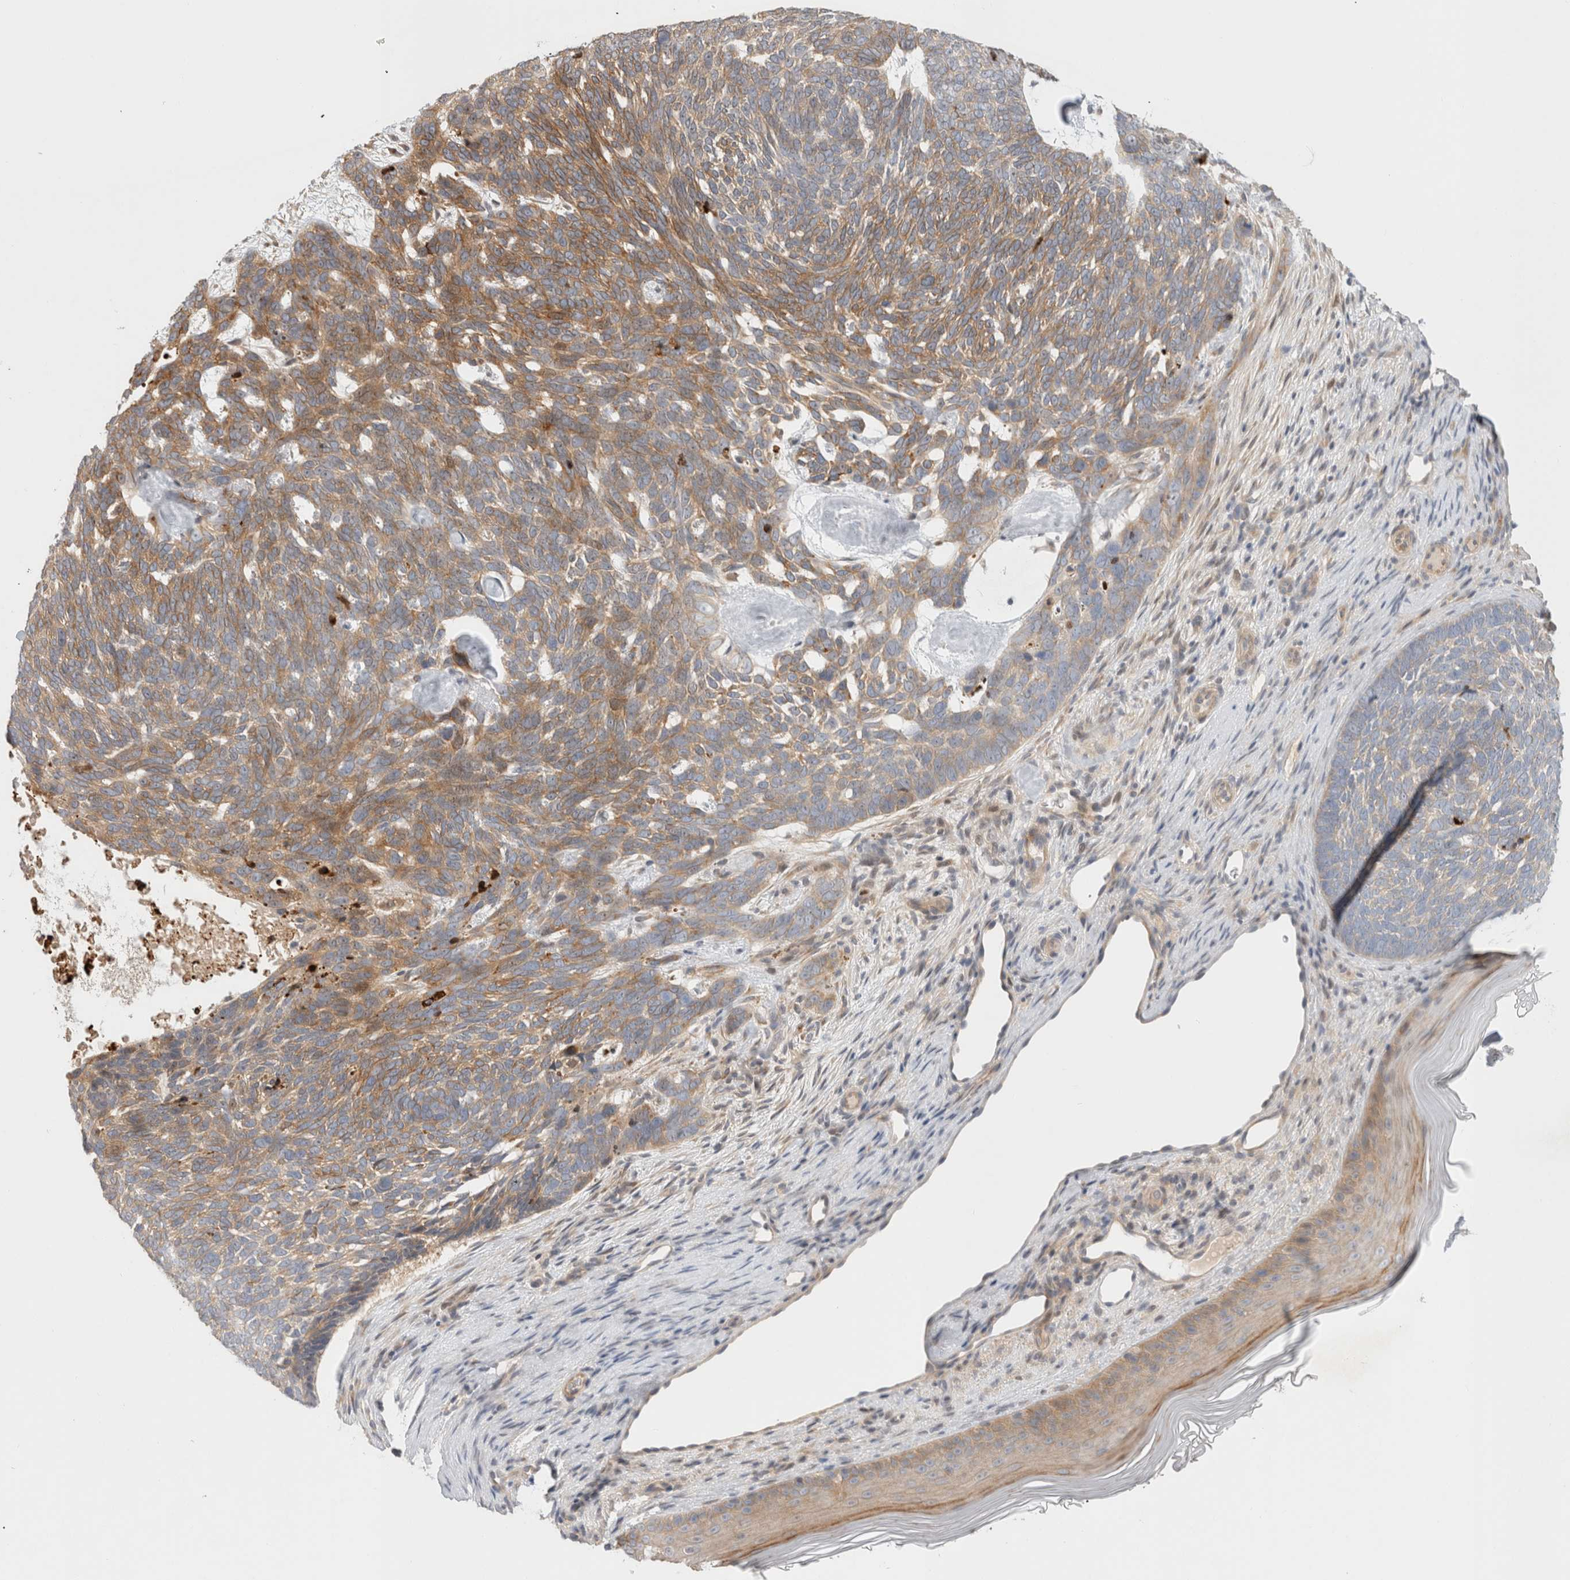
{"staining": {"intensity": "moderate", "quantity": ">75%", "location": "cytoplasmic/membranous"}, "tissue": "skin cancer", "cell_type": "Tumor cells", "image_type": "cancer", "snomed": [{"axis": "morphology", "description": "Basal cell carcinoma"}, {"axis": "topography", "description": "Skin"}], "caption": "Protein analysis of basal cell carcinoma (skin) tissue exhibits moderate cytoplasmic/membranous positivity in about >75% of tumor cells.", "gene": "TCF4", "patient": {"sex": "female", "age": 85}}